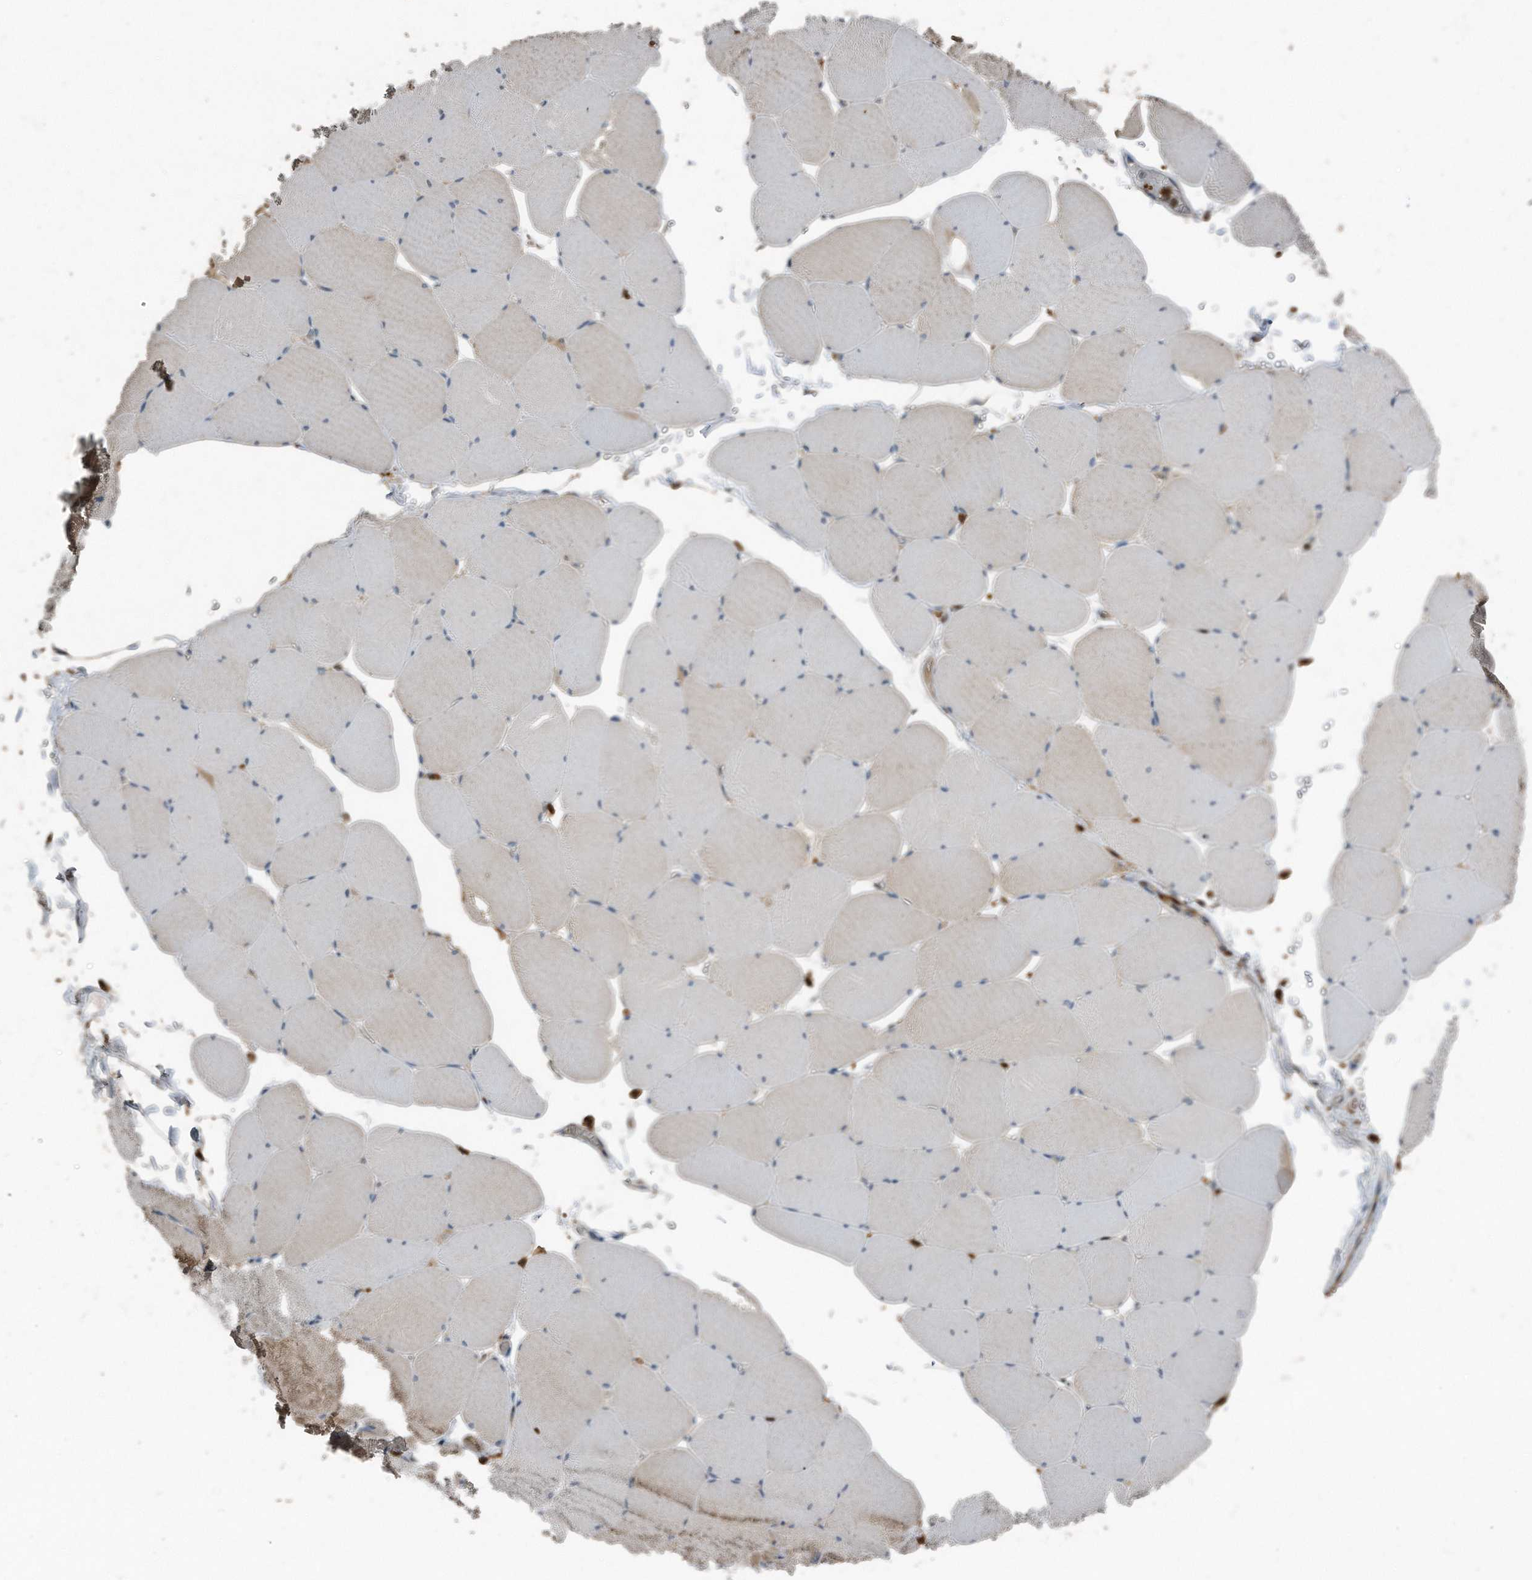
{"staining": {"intensity": "moderate", "quantity": "25%-75%", "location": "cytoplasmic/membranous"}, "tissue": "skeletal muscle", "cell_type": "Myocytes", "image_type": "normal", "snomed": [{"axis": "morphology", "description": "Normal tissue, NOS"}, {"axis": "topography", "description": "Skeletal muscle"}, {"axis": "topography", "description": "Head-Neck"}], "caption": "Brown immunohistochemical staining in normal skeletal muscle shows moderate cytoplasmic/membranous positivity in about 25%-75% of myocytes.", "gene": "C9", "patient": {"sex": "male", "age": 66}}